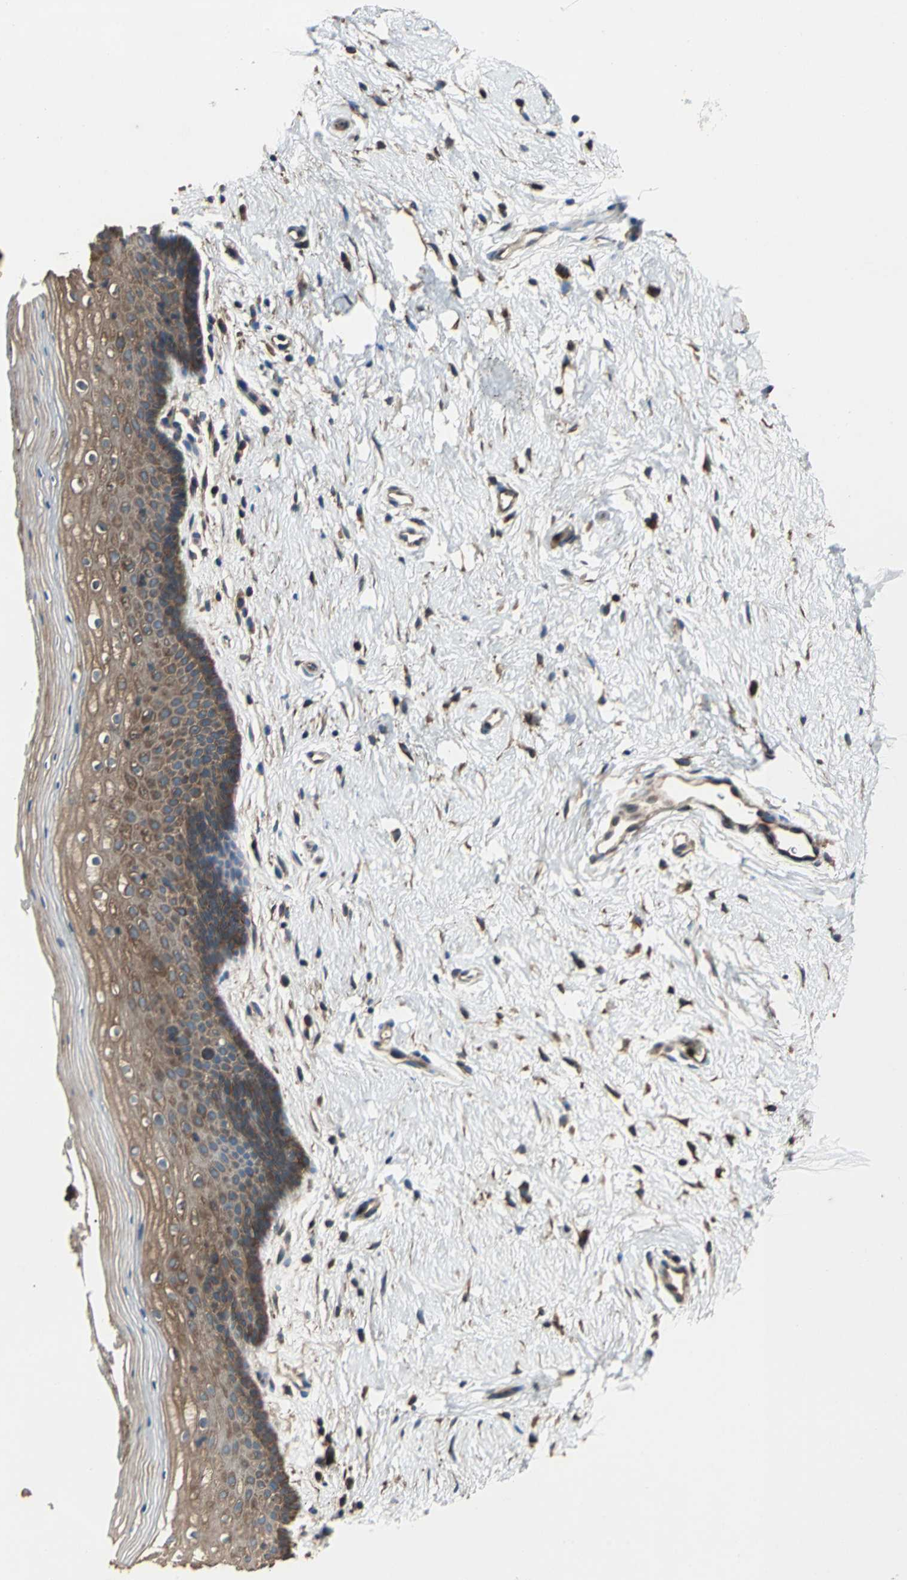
{"staining": {"intensity": "strong", "quantity": ">75%", "location": "cytoplasmic/membranous"}, "tissue": "vagina", "cell_type": "Squamous epithelial cells", "image_type": "normal", "snomed": [{"axis": "morphology", "description": "Normal tissue, NOS"}, {"axis": "topography", "description": "Vagina"}], "caption": "Immunohistochemistry of unremarkable human vagina demonstrates high levels of strong cytoplasmic/membranous staining in about >75% of squamous epithelial cells.", "gene": "CAPN1", "patient": {"sex": "female", "age": 46}}